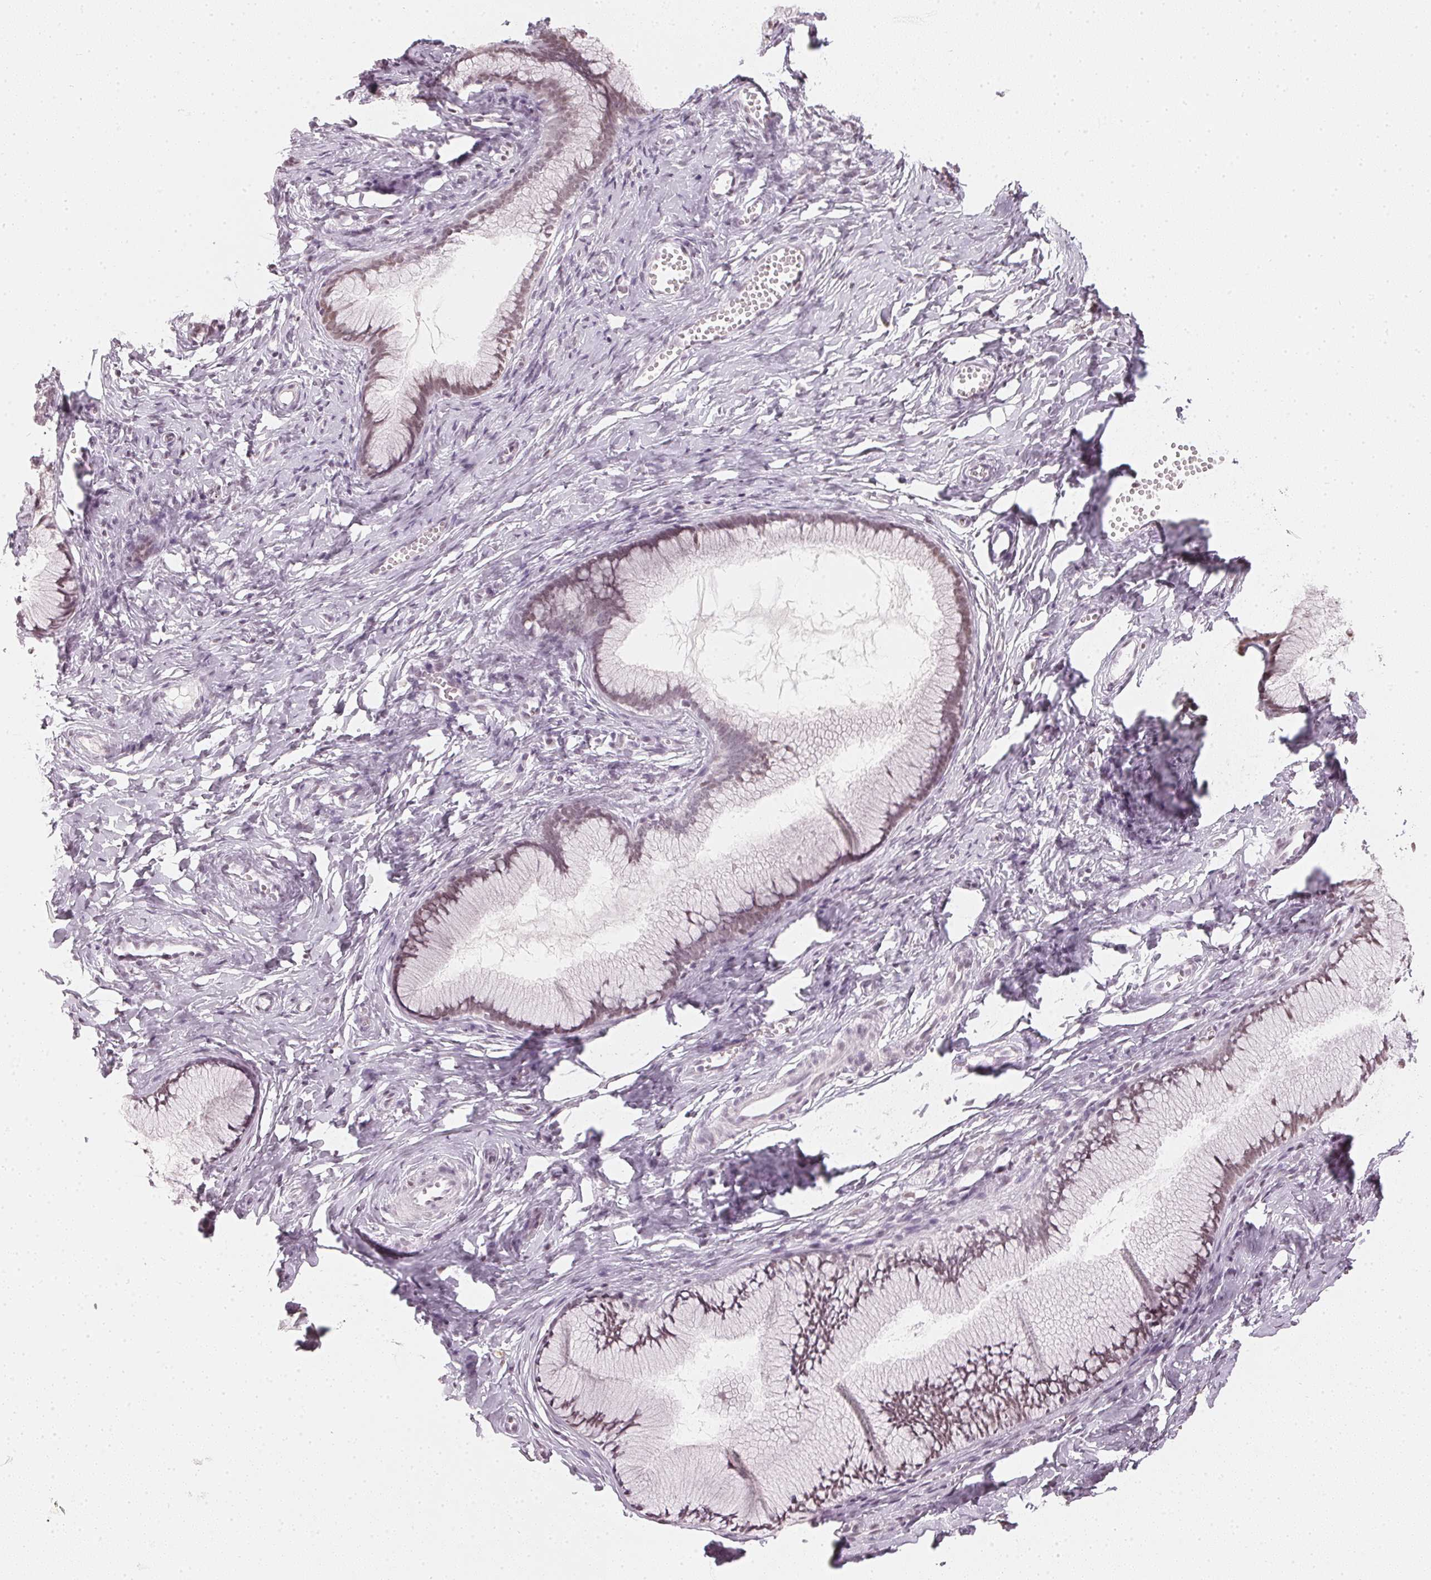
{"staining": {"intensity": "weak", "quantity": ">75%", "location": "nuclear"}, "tissue": "cervix", "cell_type": "Glandular cells", "image_type": "normal", "snomed": [{"axis": "morphology", "description": "Normal tissue, NOS"}, {"axis": "topography", "description": "Cervix"}], "caption": "About >75% of glandular cells in benign cervix show weak nuclear protein positivity as visualized by brown immunohistochemical staining.", "gene": "DNAJC6", "patient": {"sex": "female", "age": 40}}